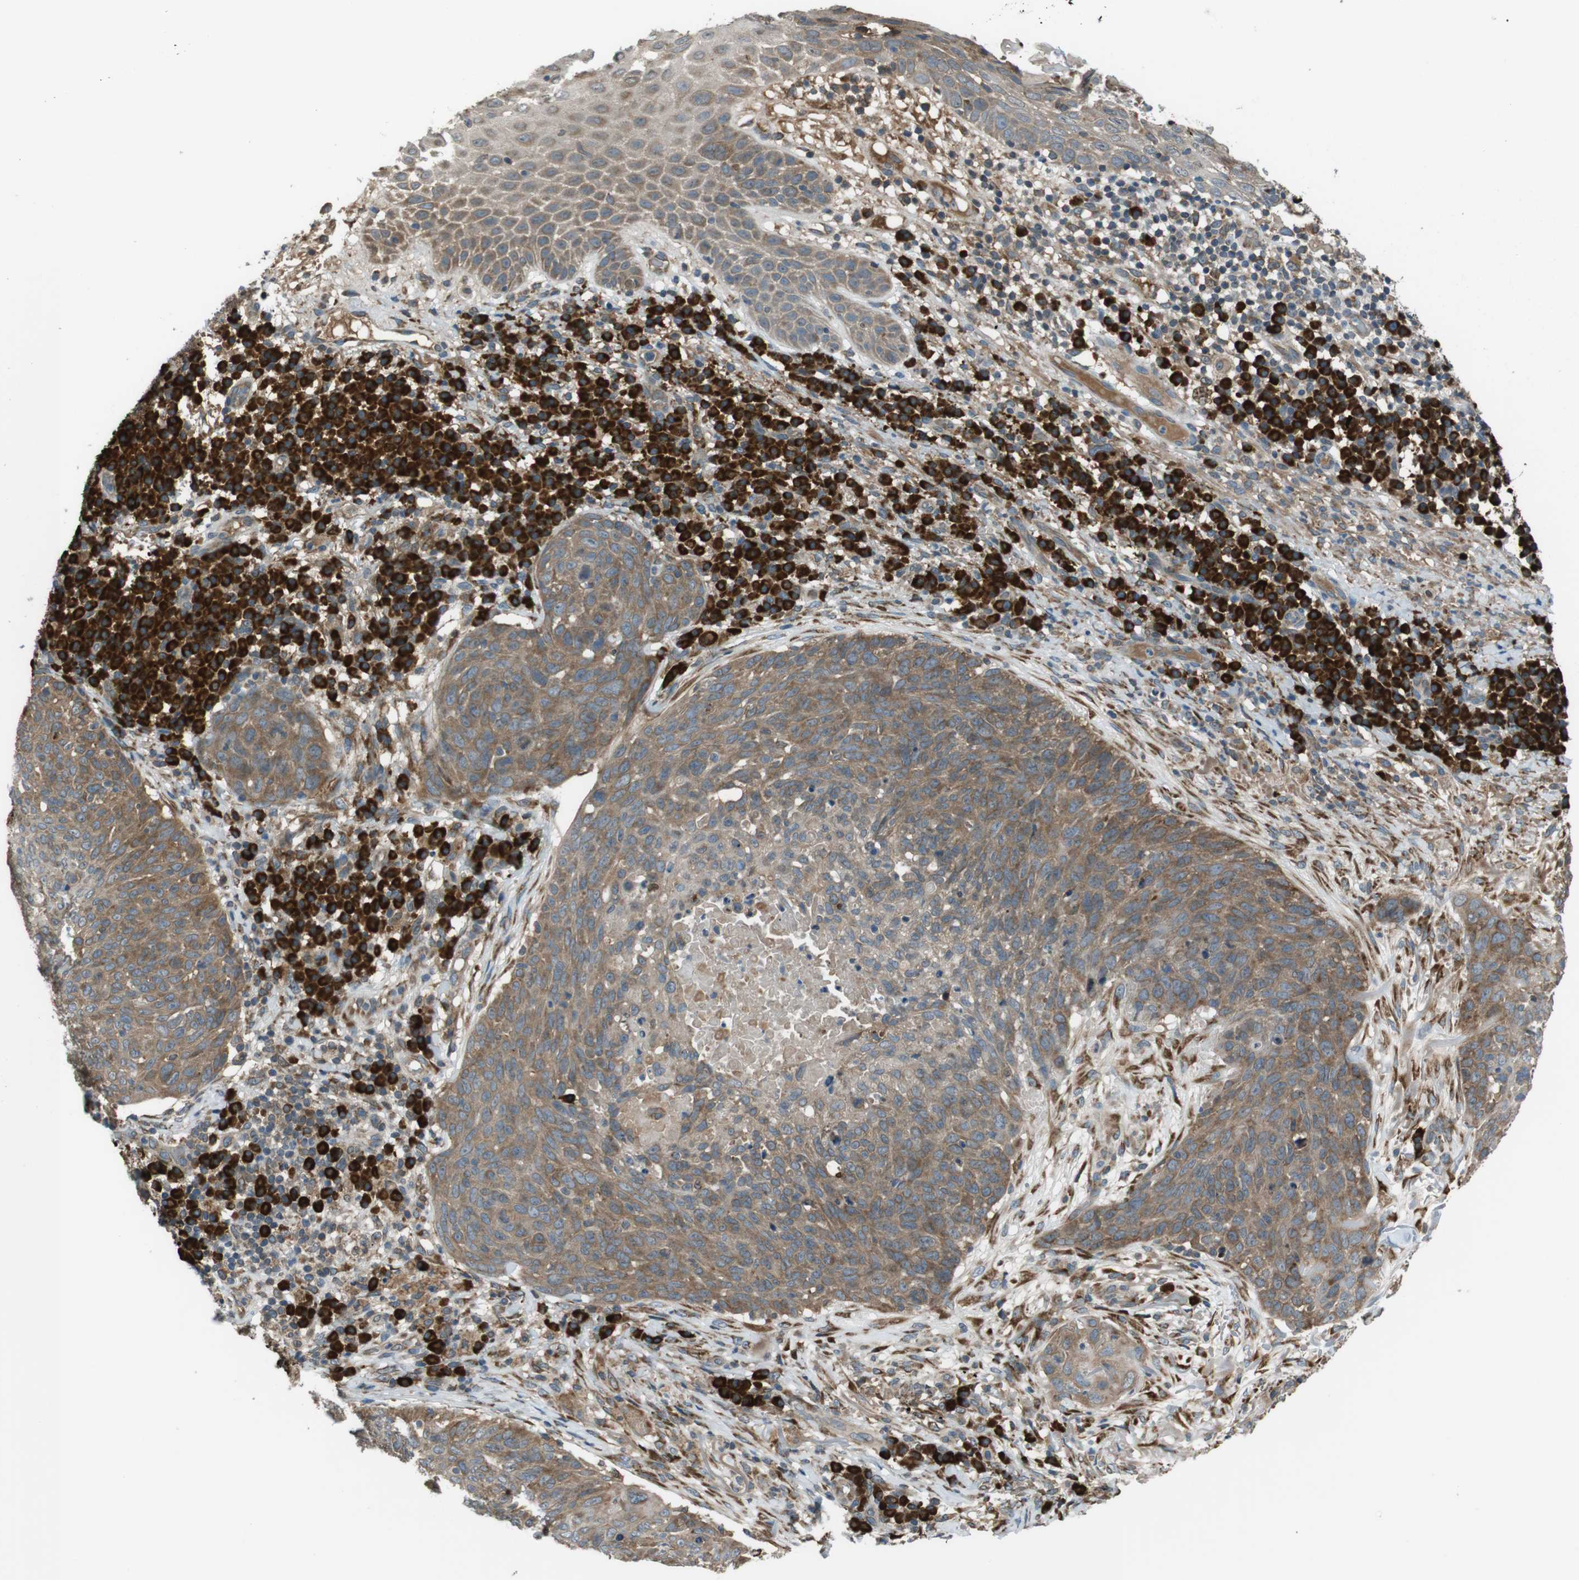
{"staining": {"intensity": "moderate", "quantity": ">75%", "location": "cytoplasmic/membranous"}, "tissue": "skin cancer", "cell_type": "Tumor cells", "image_type": "cancer", "snomed": [{"axis": "morphology", "description": "Squamous cell carcinoma in situ, NOS"}, {"axis": "morphology", "description": "Squamous cell carcinoma, NOS"}, {"axis": "topography", "description": "Skin"}], "caption": "This micrograph shows skin cancer (squamous cell carcinoma in situ) stained with immunohistochemistry (IHC) to label a protein in brown. The cytoplasmic/membranous of tumor cells show moderate positivity for the protein. Nuclei are counter-stained blue.", "gene": "SSR3", "patient": {"sex": "male", "age": 93}}